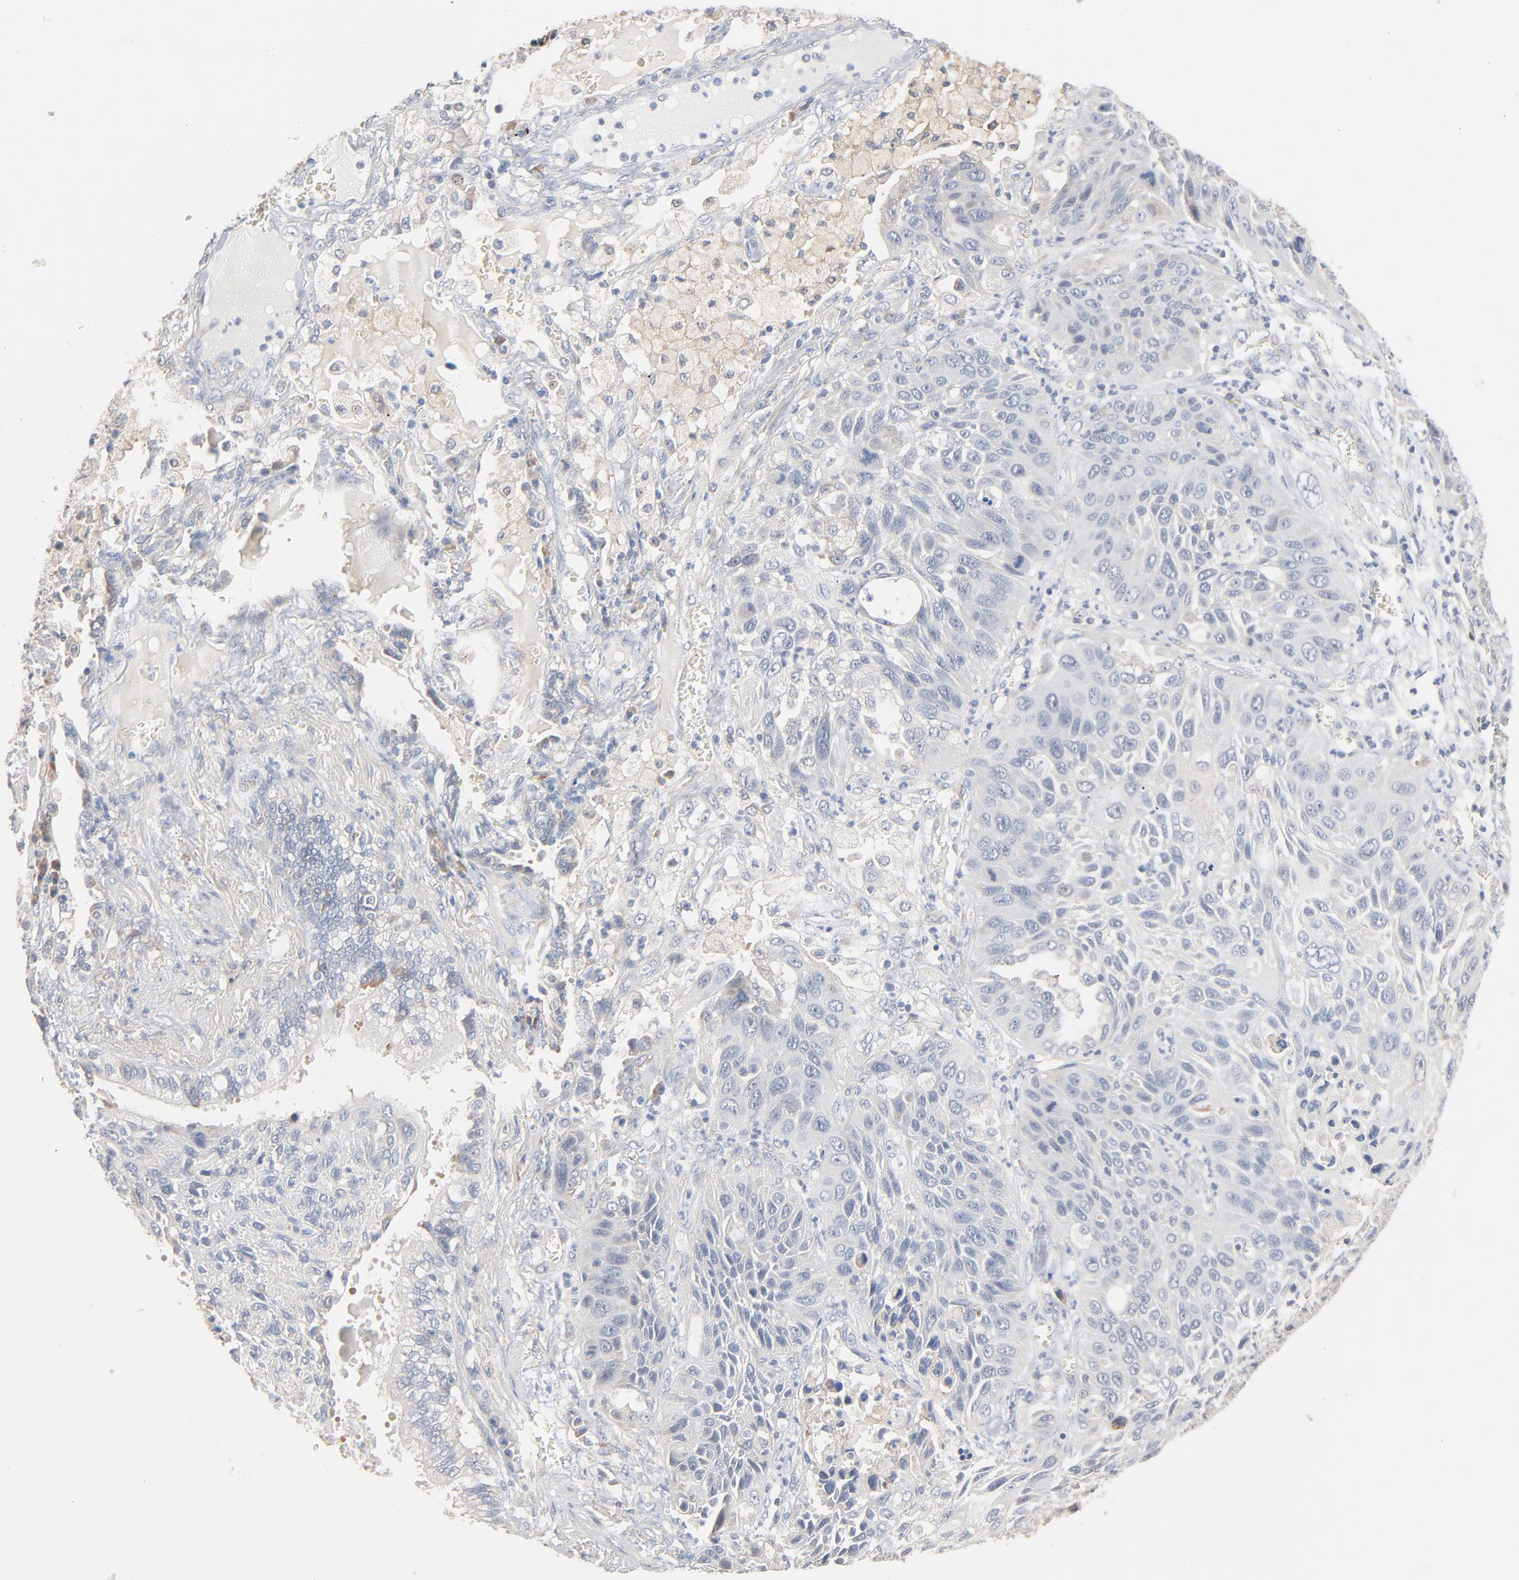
{"staining": {"intensity": "negative", "quantity": "none", "location": "none"}, "tissue": "lung cancer", "cell_type": "Tumor cells", "image_type": "cancer", "snomed": [{"axis": "morphology", "description": "Squamous cell carcinoma, NOS"}, {"axis": "topography", "description": "Lung"}], "caption": "Protein analysis of lung cancer (squamous cell carcinoma) displays no significant positivity in tumor cells.", "gene": "ZDHHC8", "patient": {"sex": "female", "age": 76}}